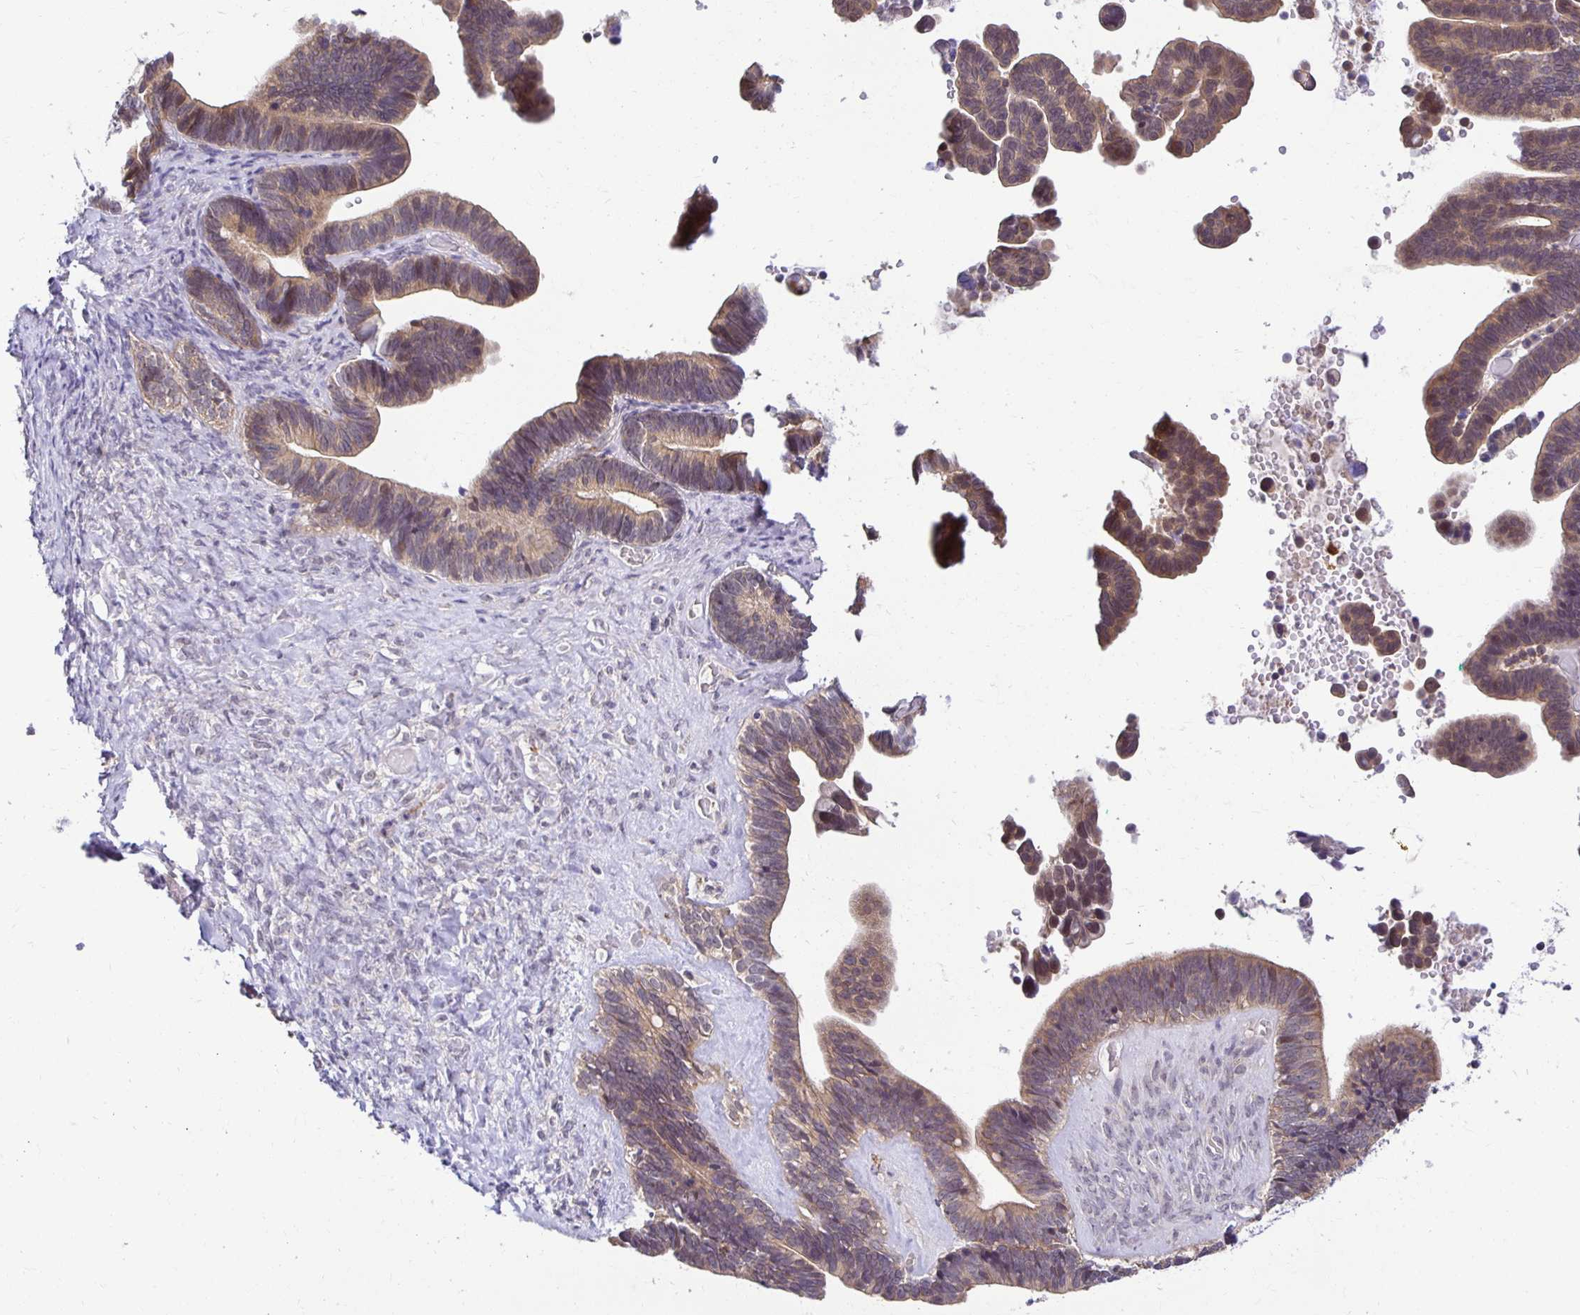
{"staining": {"intensity": "weak", "quantity": ">75%", "location": "cytoplasmic/membranous"}, "tissue": "ovarian cancer", "cell_type": "Tumor cells", "image_type": "cancer", "snomed": [{"axis": "morphology", "description": "Cystadenocarcinoma, serous, NOS"}, {"axis": "topography", "description": "Ovary"}], "caption": "High-power microscopy captured an IHC micrograph of serous cystadenocarcinoma (ovarian), revealing weak cytoplasmic/membranous positivity in approximately >75% of tumor cells.", "gene": "MIEN1", "patient": {"sex": "female", "age": 56}}